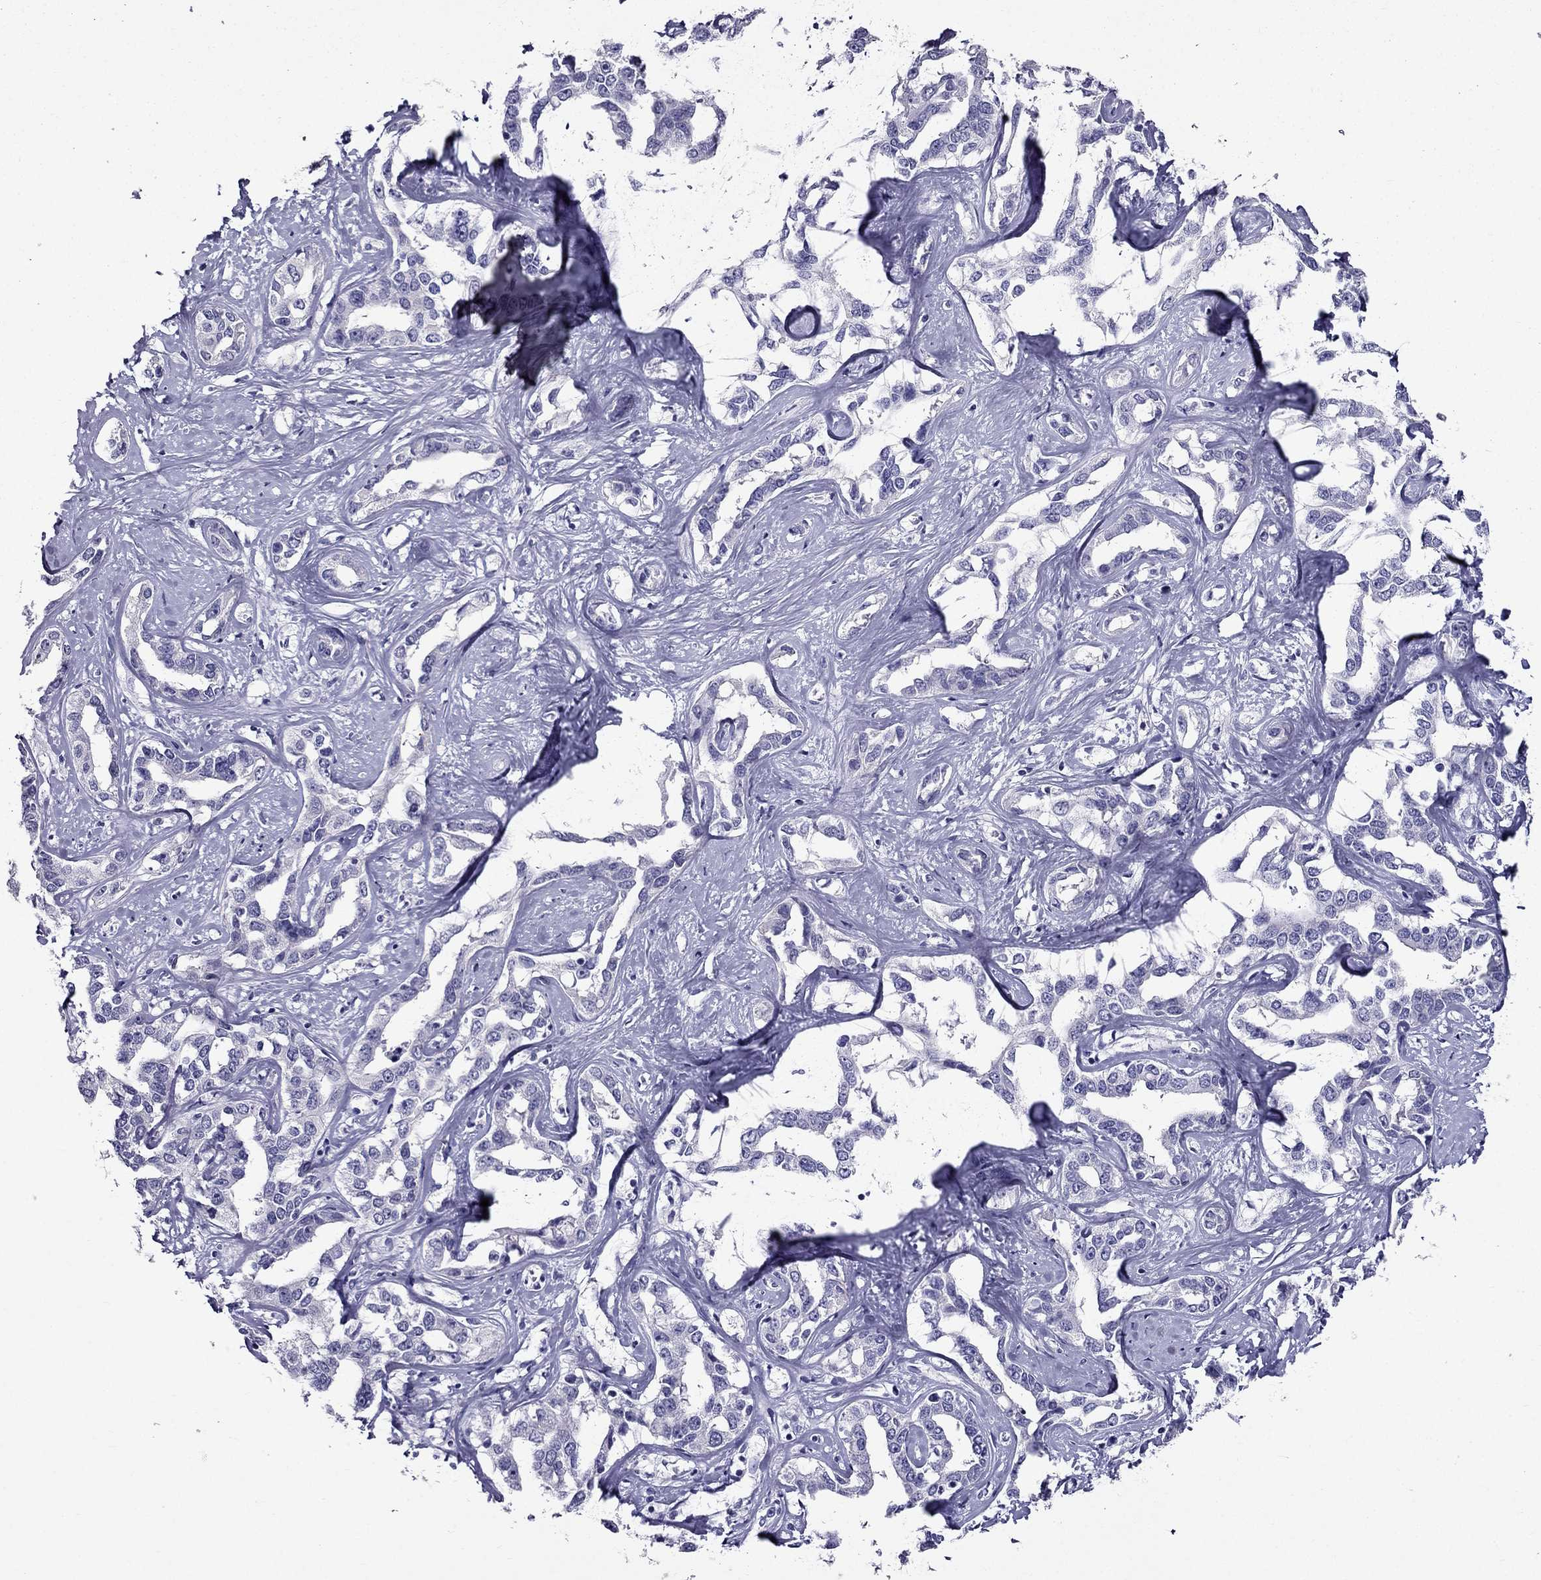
{"staining": {"intensity": "negative", "quantity": "none", "location": "none"}, "tissue": "liver cancer", "cell_type": "Tumor cells", "image_type": "cancer", "snomed": [{"axis": "morphology", "description": "Cholangiocarcinoma"}, {"axis": "topography", "description": "Liver"}], "caption": "The immunohistochemistry (IHC) photomicrograph has no significant expression in tumor cells of liver cancer tissue.", "gene": "ZNF541", "patient": {"sex": "male", "age": 59}}